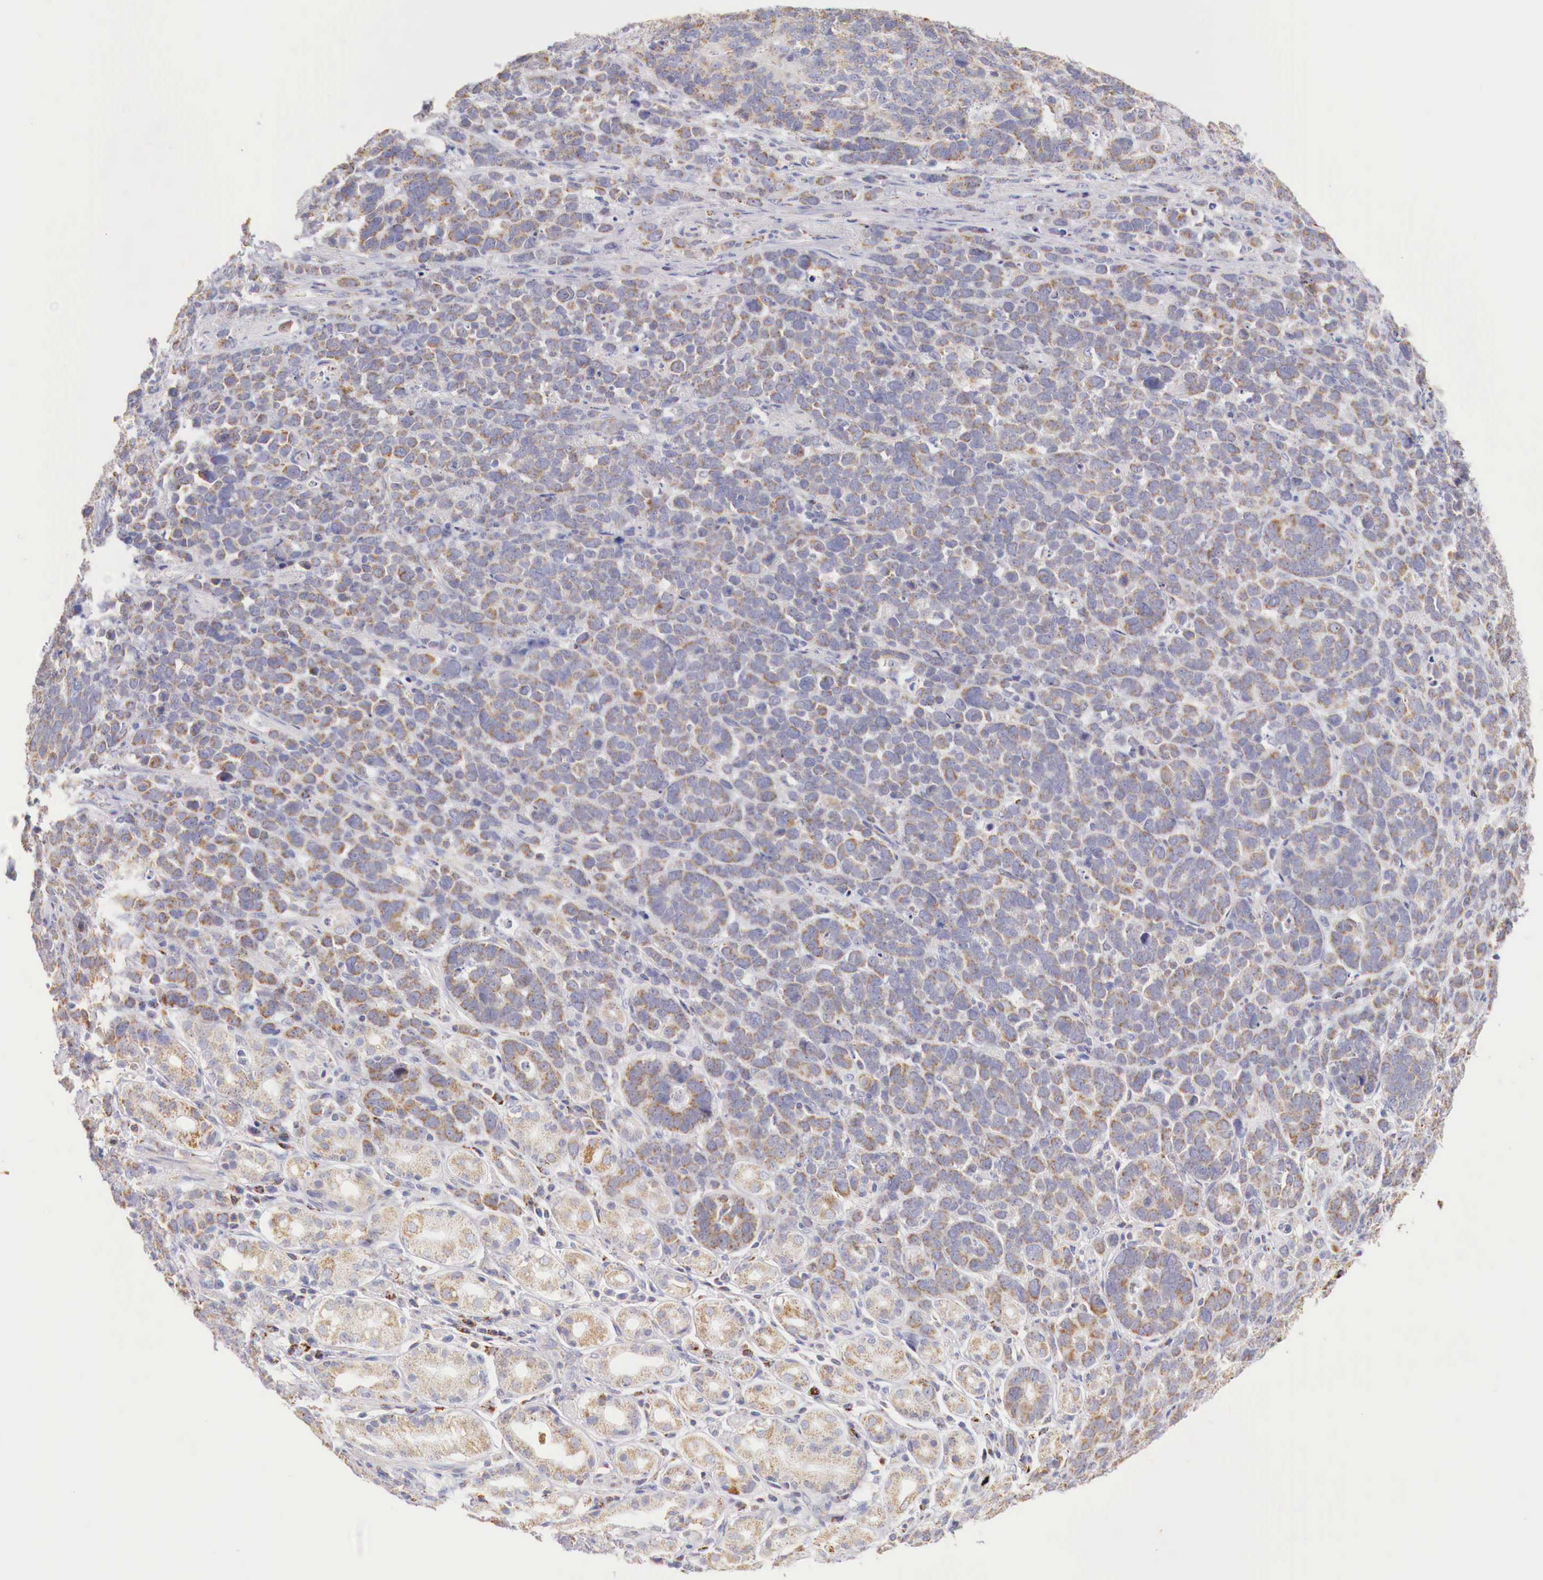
{"staining": {"intensity": "weak", "quantity": "25%-75%", "location": "cytoplasmic/membranous"}, "tissue": "stomach cancer", "cell_type": "Tumor cells", "image_type": "cancer", "snomed": [{"axis": "morphology", "description": "Adenocarcinoma, NOS"}, {"axis": "topography", "description": "Stomach, upper"}], "caption": "Immunohistochemical staining of human stomach cancer reveals weak cytoplasmic/membranous protein expression in approximately 25%-75% of tumor cells.", "gene": "IDH3G", "patient": {"sex": "male", "age": 71}}